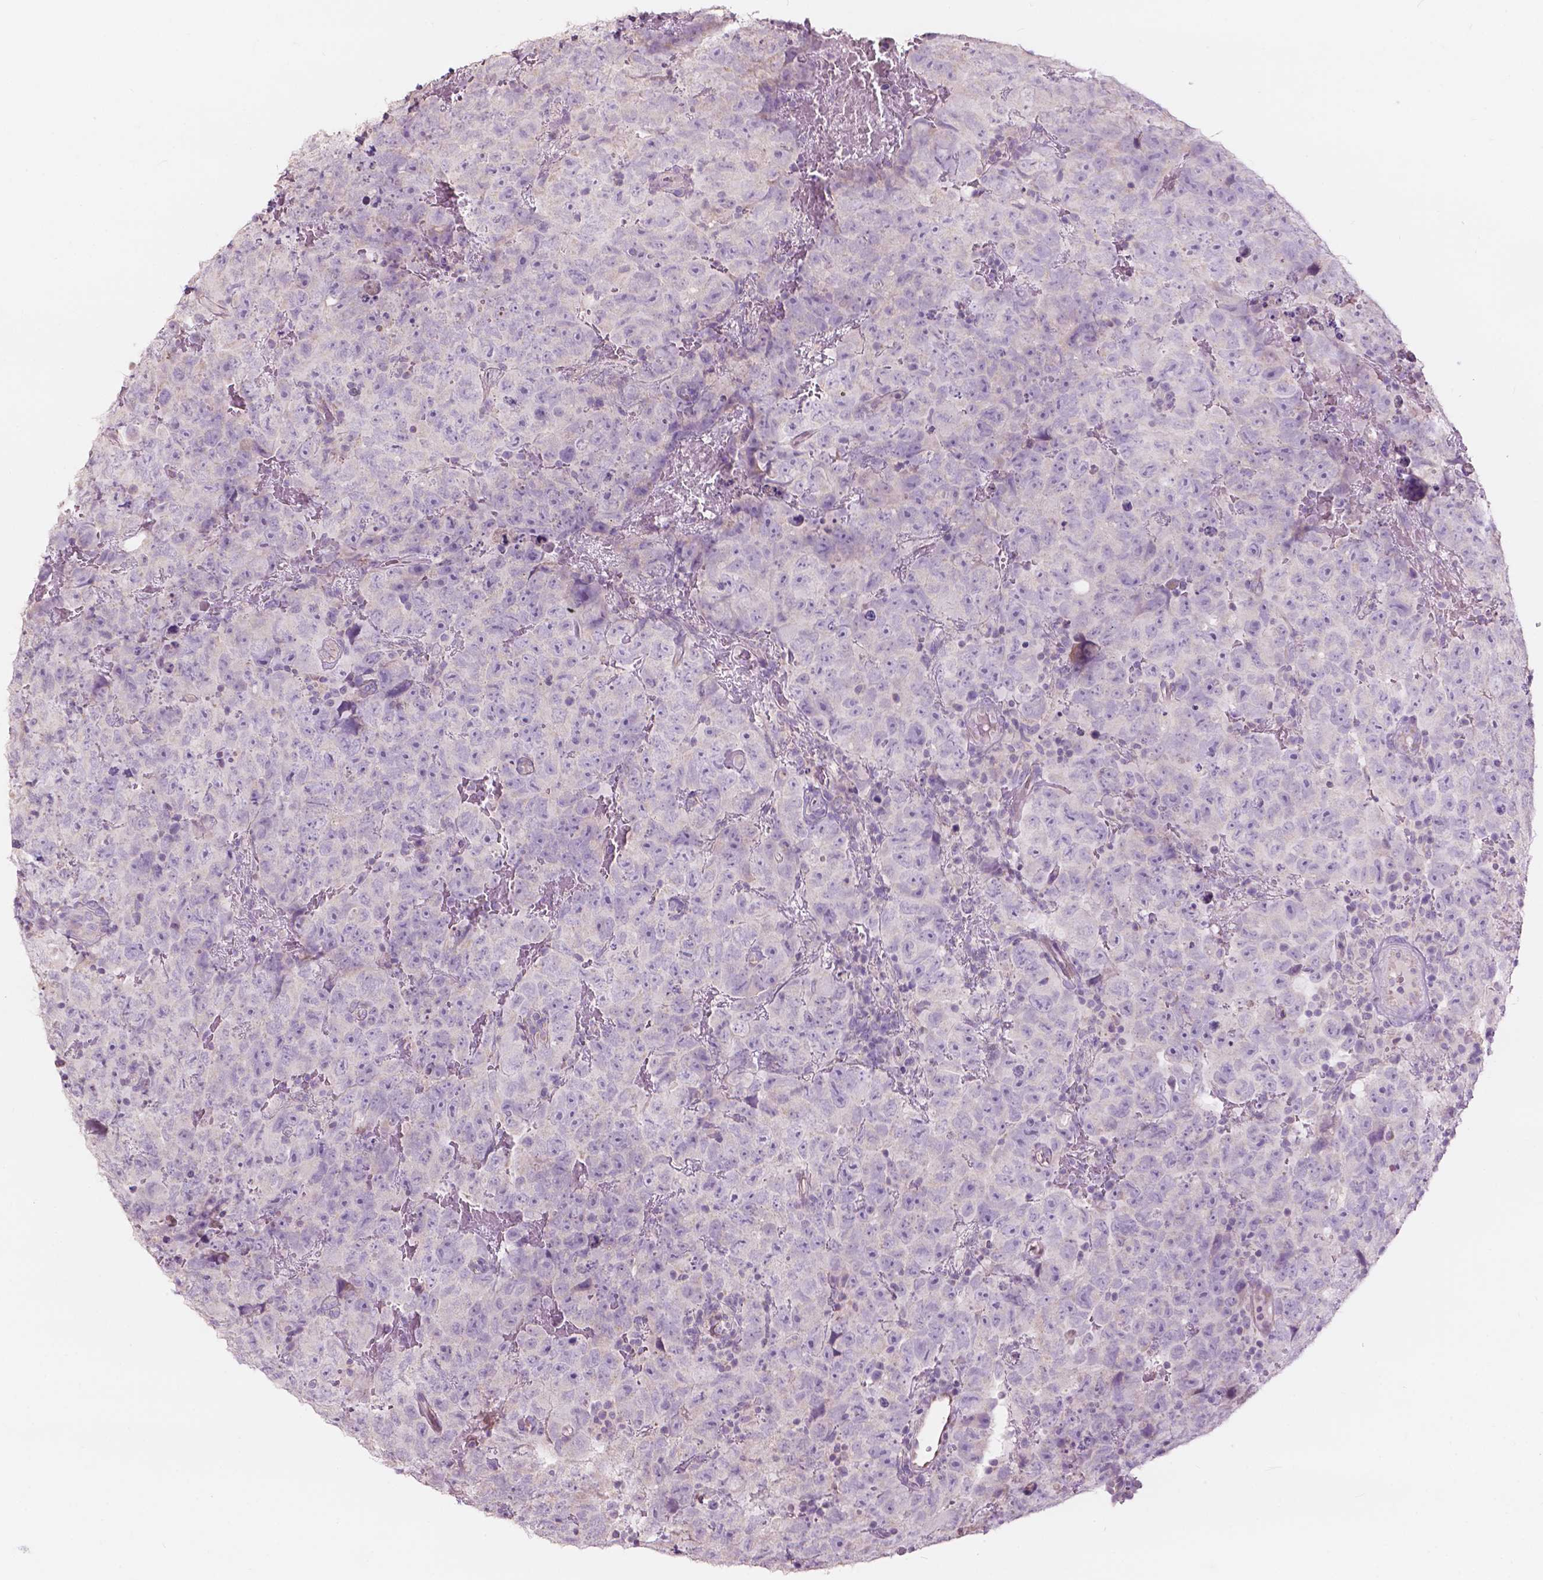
{"staining": {"intensity": "negative", "quantity": "none", "location": "none"}, "tissue": "testis cancer", "cell_type": "Tumor cells", "image_type": "cancer", "snomed": [{"axis": "morphology", "description": "Carcinoma, Embryonal, NOS"}, {"axis": "topography", "description": "Testis"}], "caption": "A photomicrograph of testis embryonal carcinoma stained for a protein demonstrates no brown staining in tumor cells. Brightfield microscopy of immunohistochemistry stained with DAB (brown) and hematoxylin (blue), captured at high magnification.", "gene": "NDUFS1", "patient": {"sex": "male", "age": 24}}